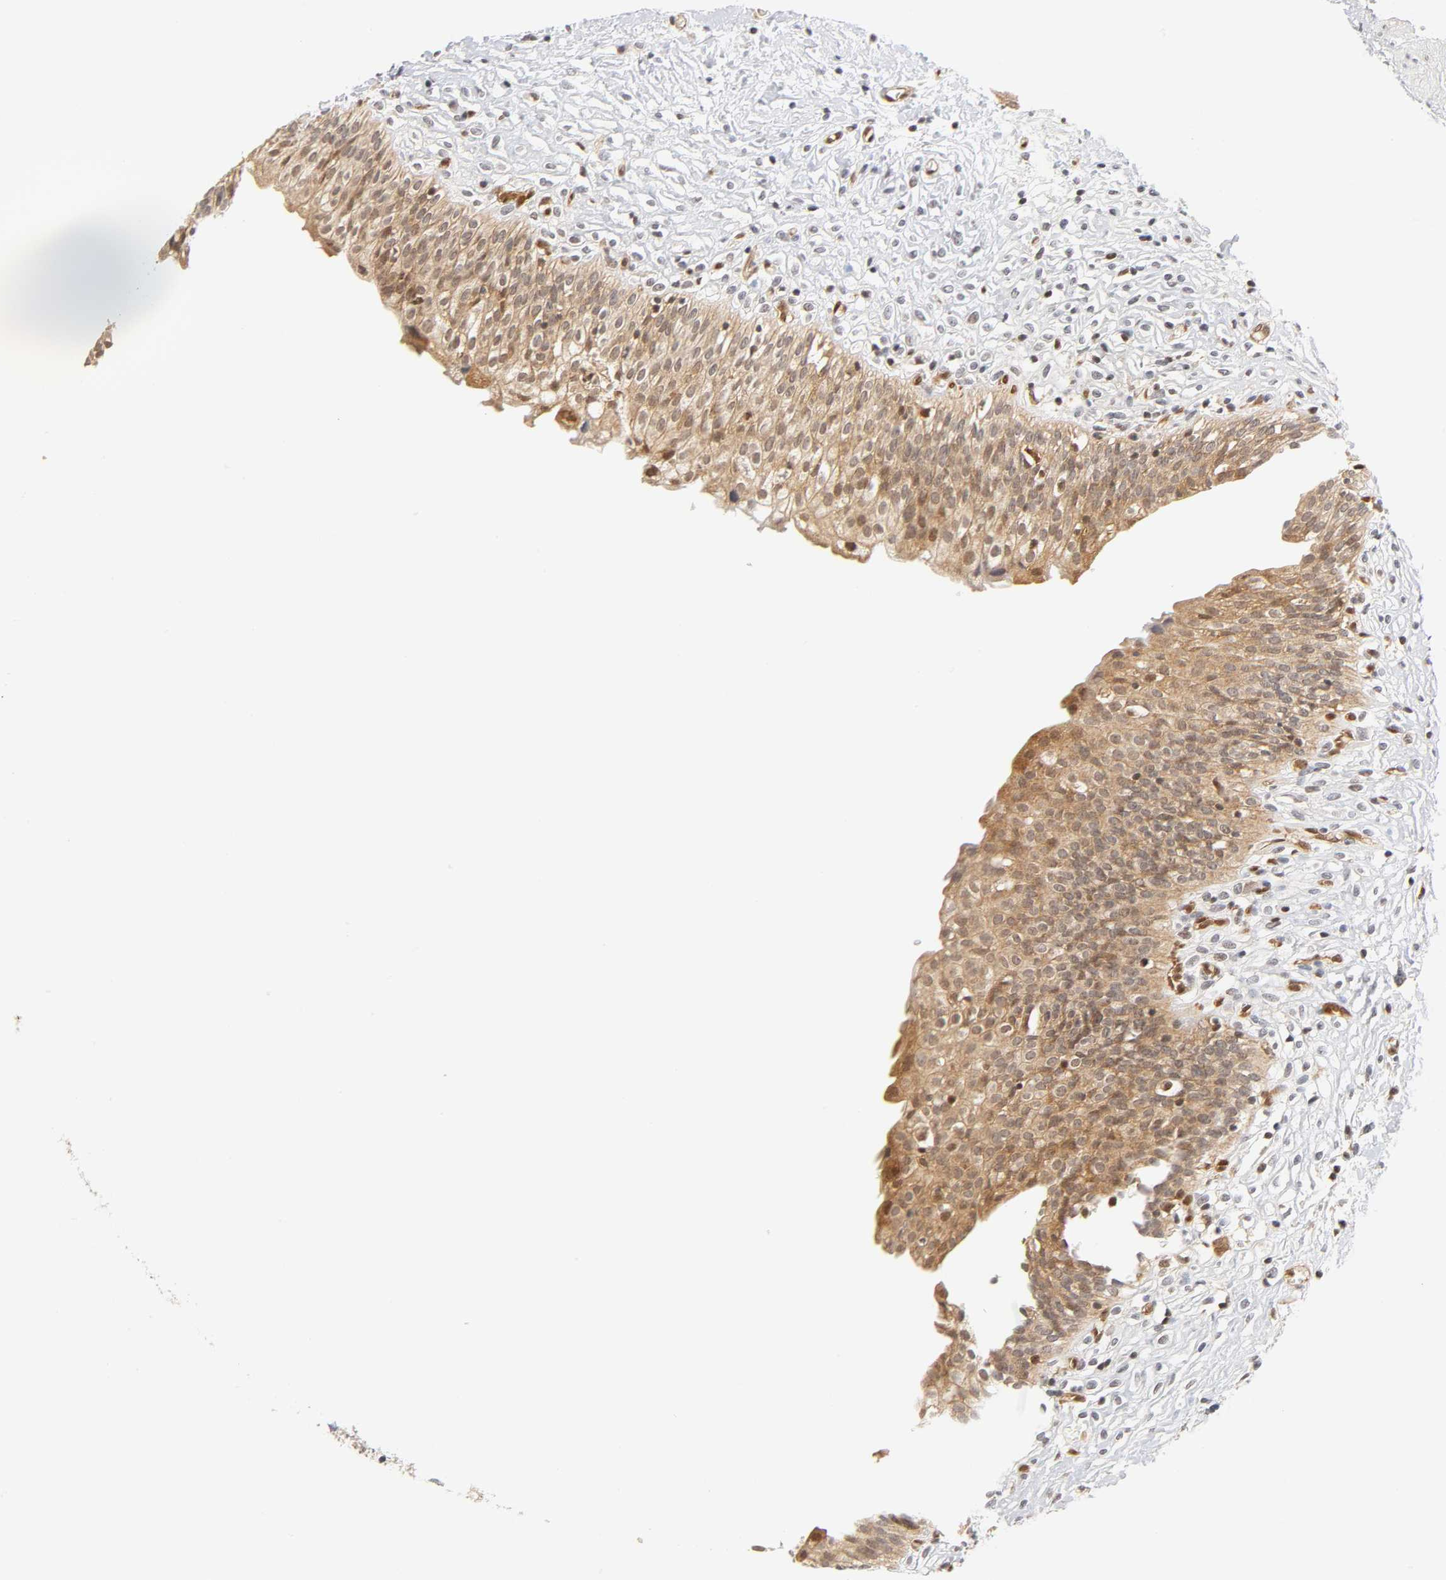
{"staining": {"intensity": "moderate", "quantity": ">75%", "location": "cytoplasmic/membranous,nuclear"}, "tissue": "urinary bladder", "cell_type": "Urothelial cells", "image_type": "normal", "snomed": [{"axis": "morphology", "description": "Normal tissue, NOS"}, {"axis": "topography", "description": "Urinary bladder"}], "caption": "Urothelial cells demonstrate moderate cytoplasmic/membranous,nuclear expression in approximately >75% of cells in unremarkable urinary bladder.", "gene": "CDC37", "patient": {"sex": "female", "age": 80}}